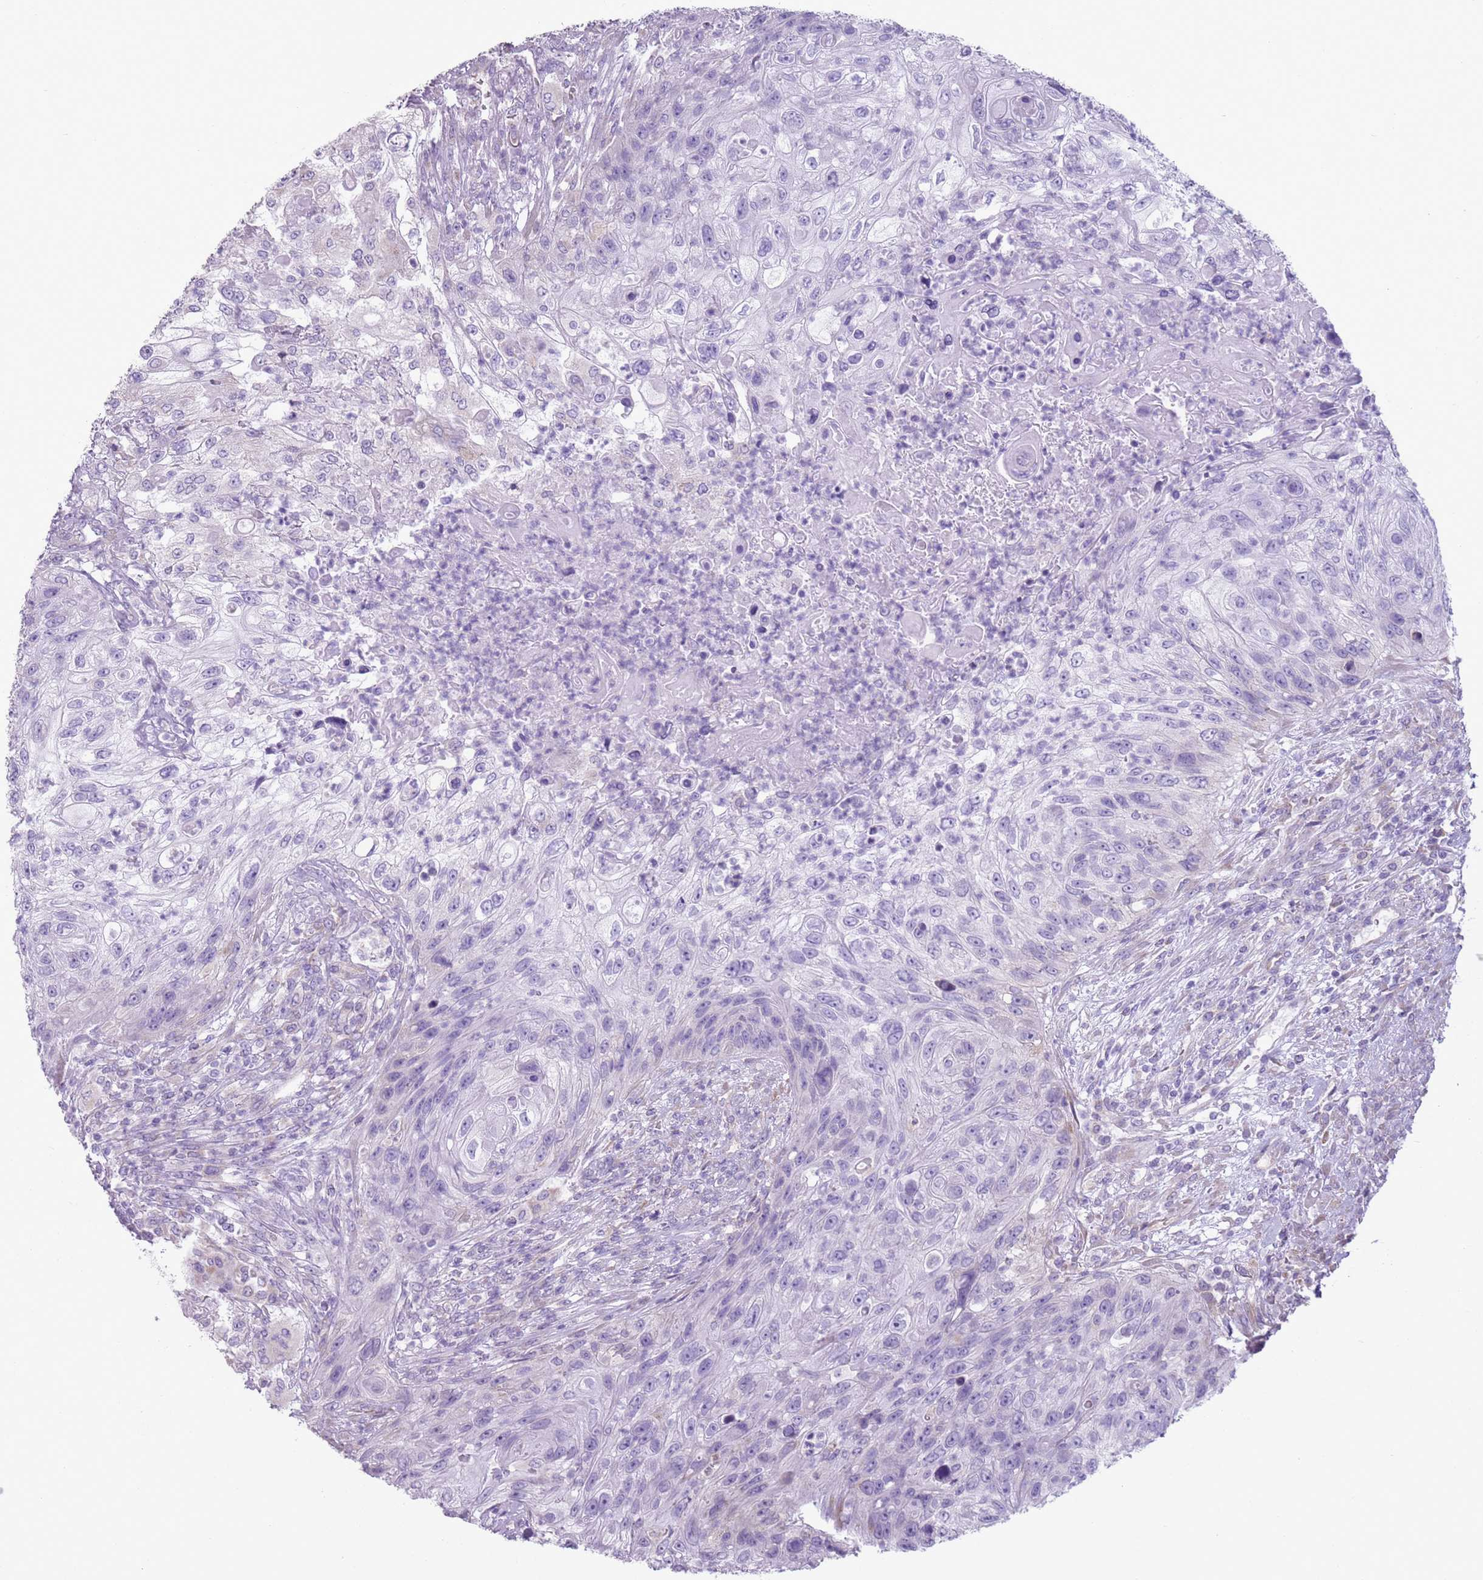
{"staining": {"intensity": "negative", "quantity": "none", "location": "none"}, "tissue": "urothelial cancer", "cell_type": "Tumor cells", "image_type": "cancer", "snomed": [{"axis": "morphology", "description": "Urothelial carcinoma, High grade"}, {"axis": "topography", "description": "Urinary bladder"}], "caption": "The histopathology image exhibits no staining of tumor cells in urothelial cancer.", "gene": "HYOU1", "patient": {"sex": "female", "age": 60}}